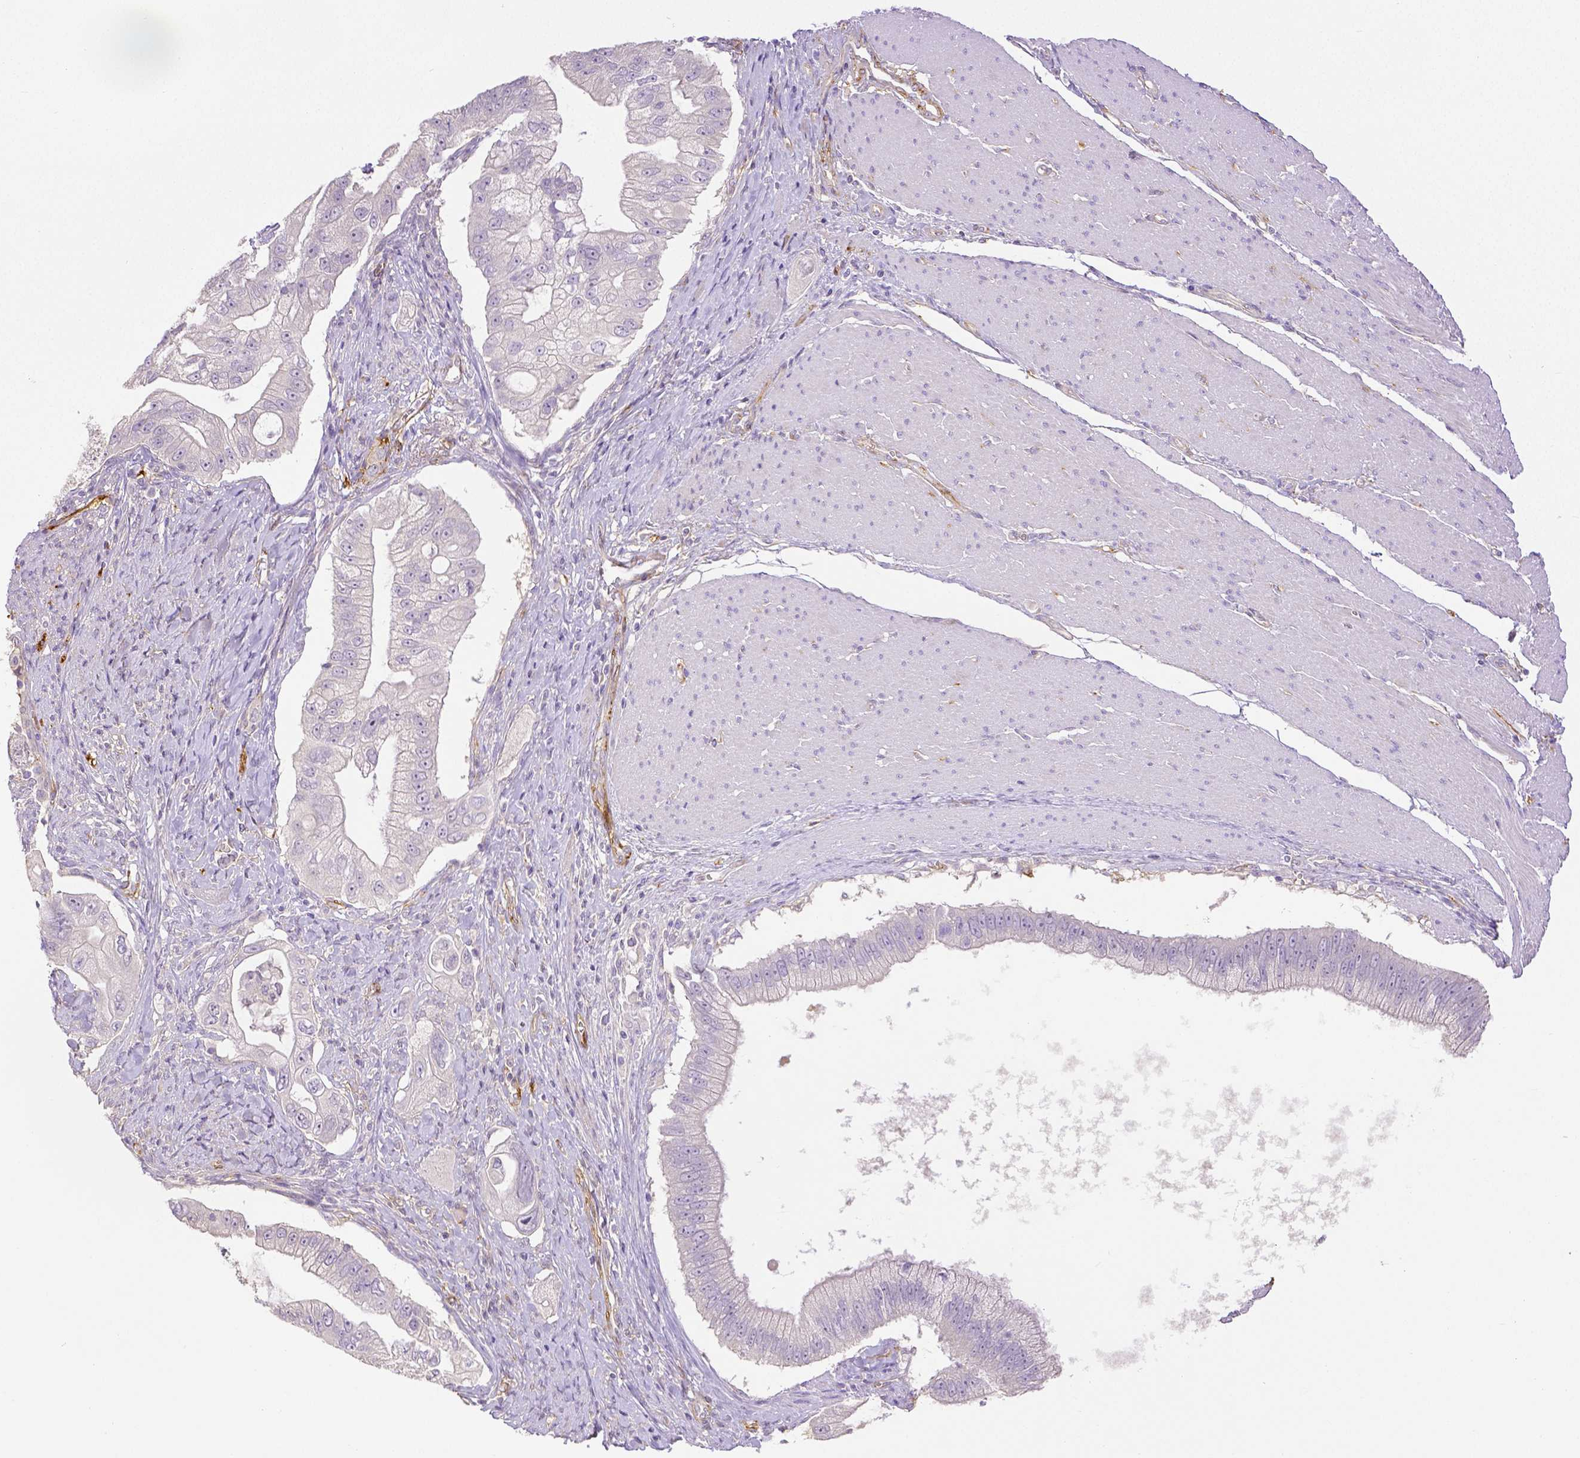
{"staining": {"intensity": "negative", "quantity": "none", "location": "none"}, "tissue": "pancreatic cancer", "cell_type": "Tumor cells", "image_type": "cancer", "snomed": [{"axis": "morphology", "description": "Adenocarcinoma, NOS"}, {"axis": "topography", "description": "Pancreas"}], "caption": "The immunohistochemistry micrograph has no significant positivity in tumor cells of pancreatic cancer tissue.", "gene": "THY1", "patient": {"sex": "male", "age": 70}}